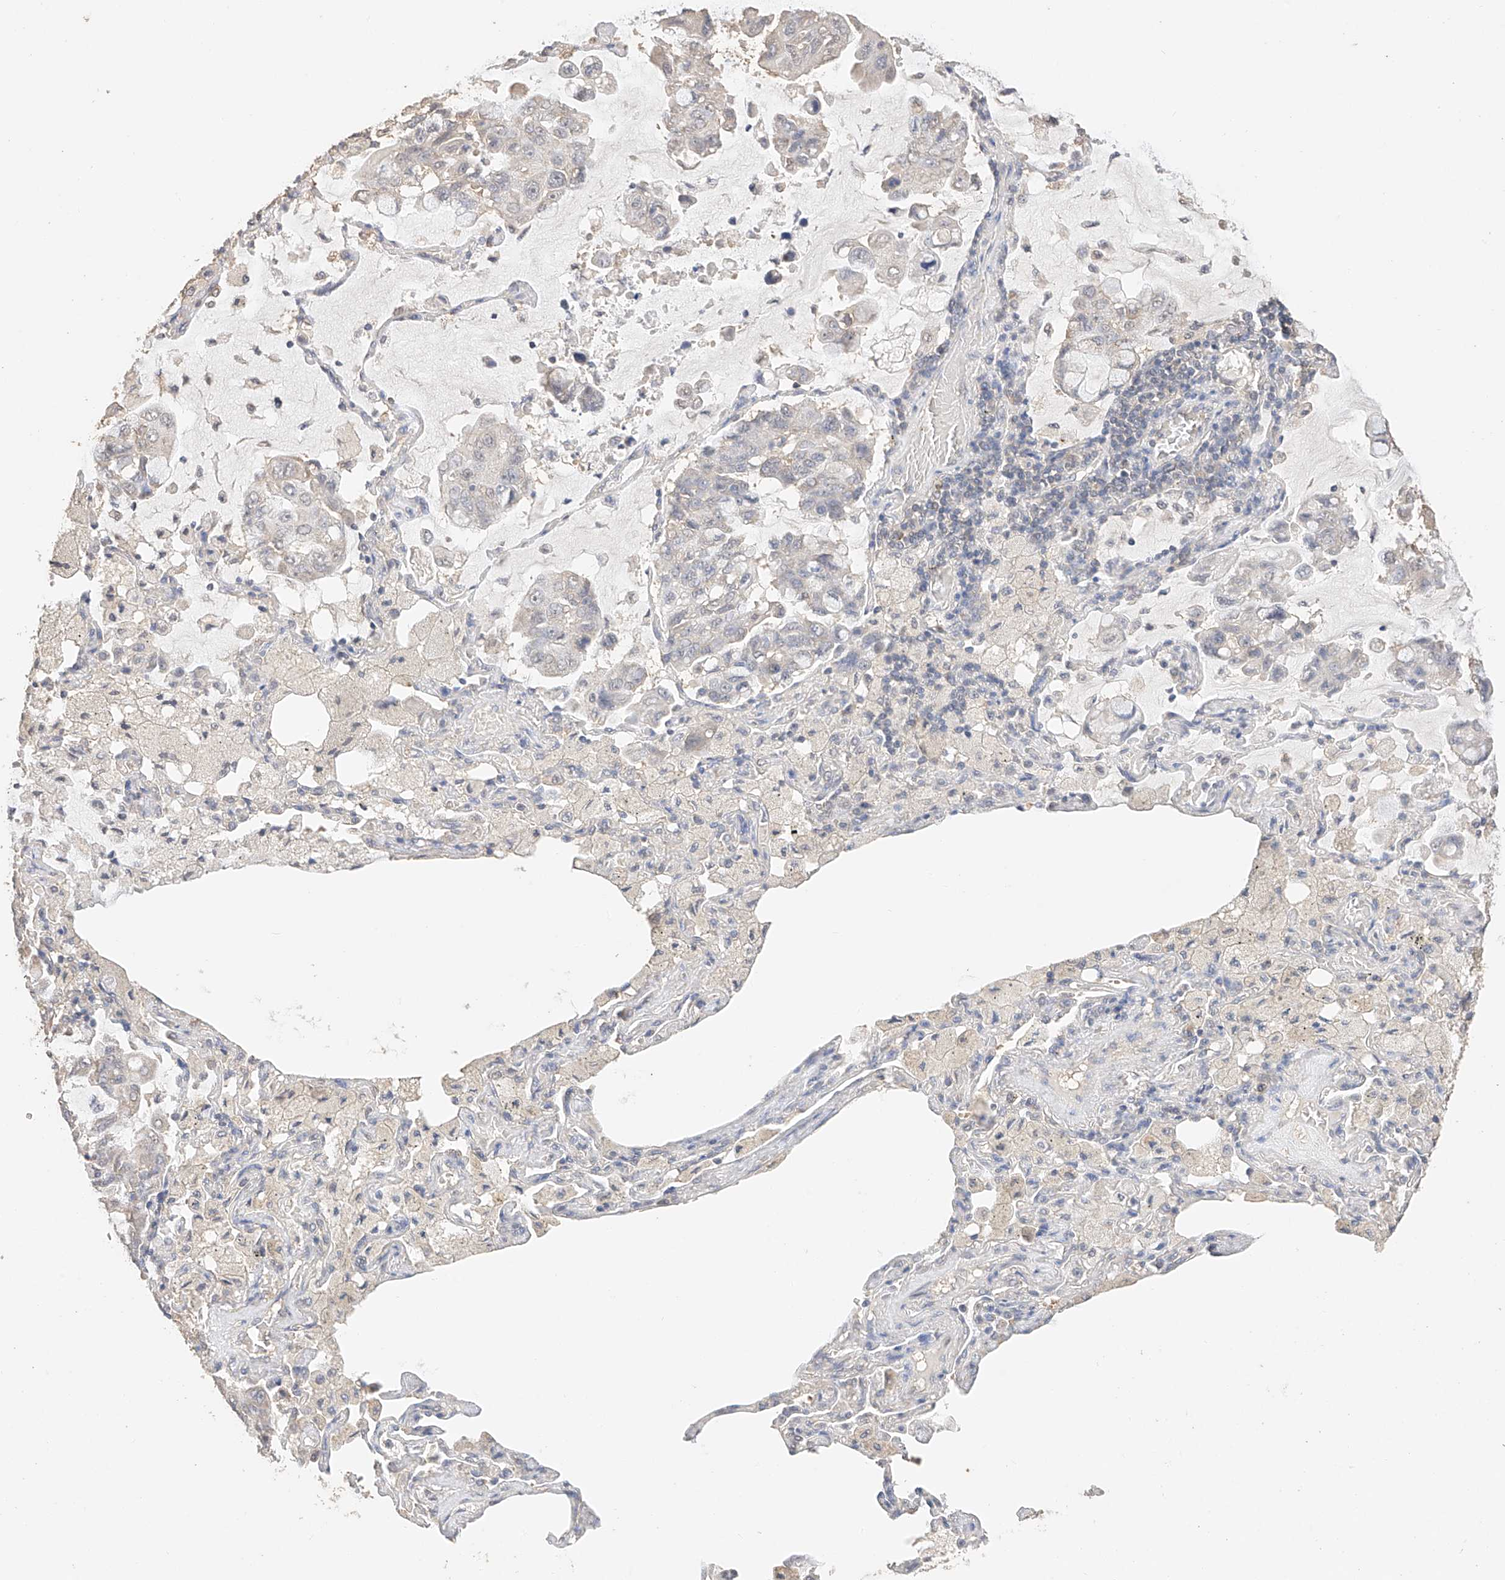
{"staining": {"intensity": "negative", "quantity": "none", "location": "none"}, "tissue": "lung cancer", "cell_type": "Tumor cells", "image_type": "cancer", "snomed": [{"axis": "morphology", "description": "Adenocarcinoma, NOS"}, {"axis": "topography", "description": "Lung"}], "caption": "Image shows no significant protein staining in tumor cells of lung cancer (adenocarcinoma).", "gene": "IL22RA2", "patient": {"sex": "male", "age": 64}}